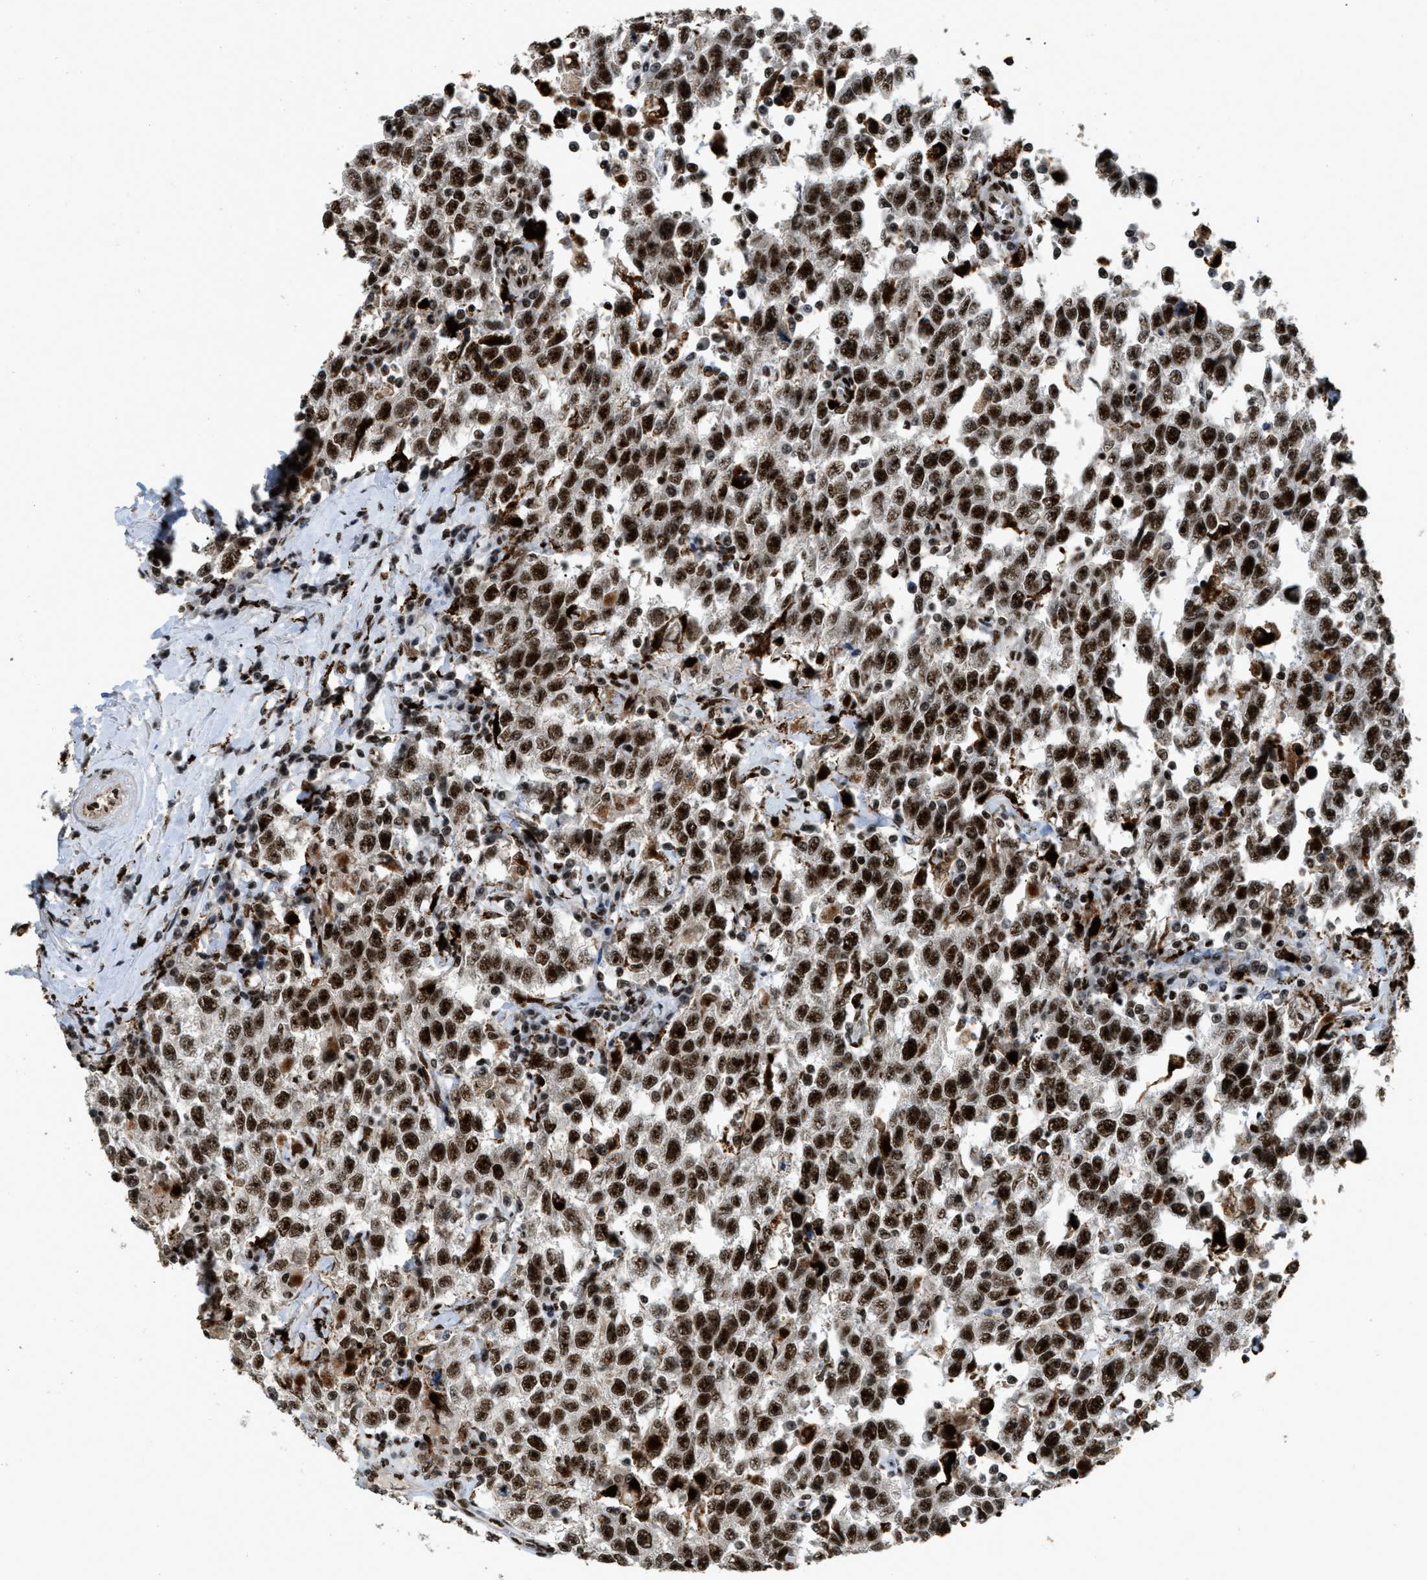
{"staining": {"intensity": "strong", "quantity": ">75%", "location": "cytoplasmic/membranous,nuclear"}, "tissue": "testis cancer", "cell_type": "Tumor cells", "image_type": "cancer", "snomed": [{"axis": "morphology", "description": "Seminoma, NOS"}, {"axis": "topography", "description": "Testis"}], "caption": "This is an image of IHC staining of seminoma (testis), which shows strong staining in the cytoplasmic/membranous and nuclear of tumor cells.", "gene": "NUMA1", "patient": {"sex": "male", "age": 41}}